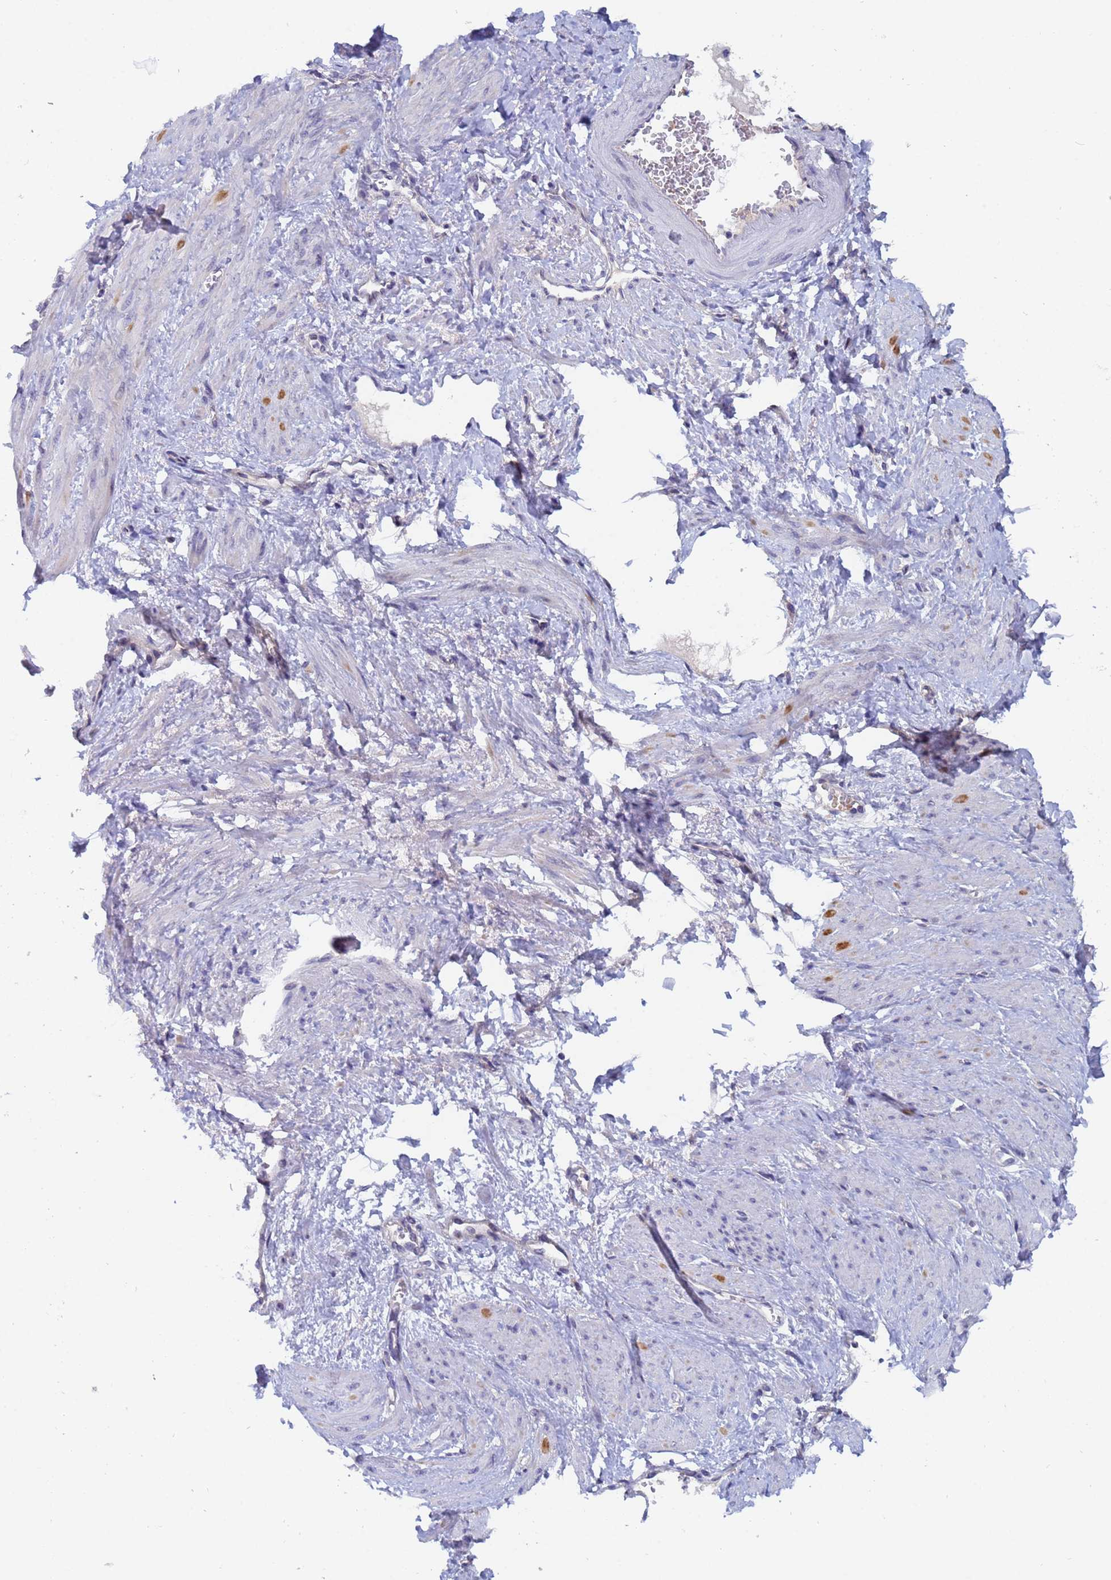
{"staining": {"intensity": "negative", "quantity": "none", "location": "none"}, "tissue": "smooth muscle", "cell_type": "Smooth muscle cells", "image_type": "normal", "snomed": [{"axis": "morphology", "description": "Normal tissue, NOS"}, {"axis": "topography", "description": "Smooth muscle"}, {"axis": "topography", "description": "Uterus"}], "caption": "DAB immunohistochemical staining of unremarkable smooth muscle shows no significant positivity in smooth muscle cells. Nuclei are stained in blue.", "gene": "IHO1", "patient": {"sex": "female", "age": 39}}